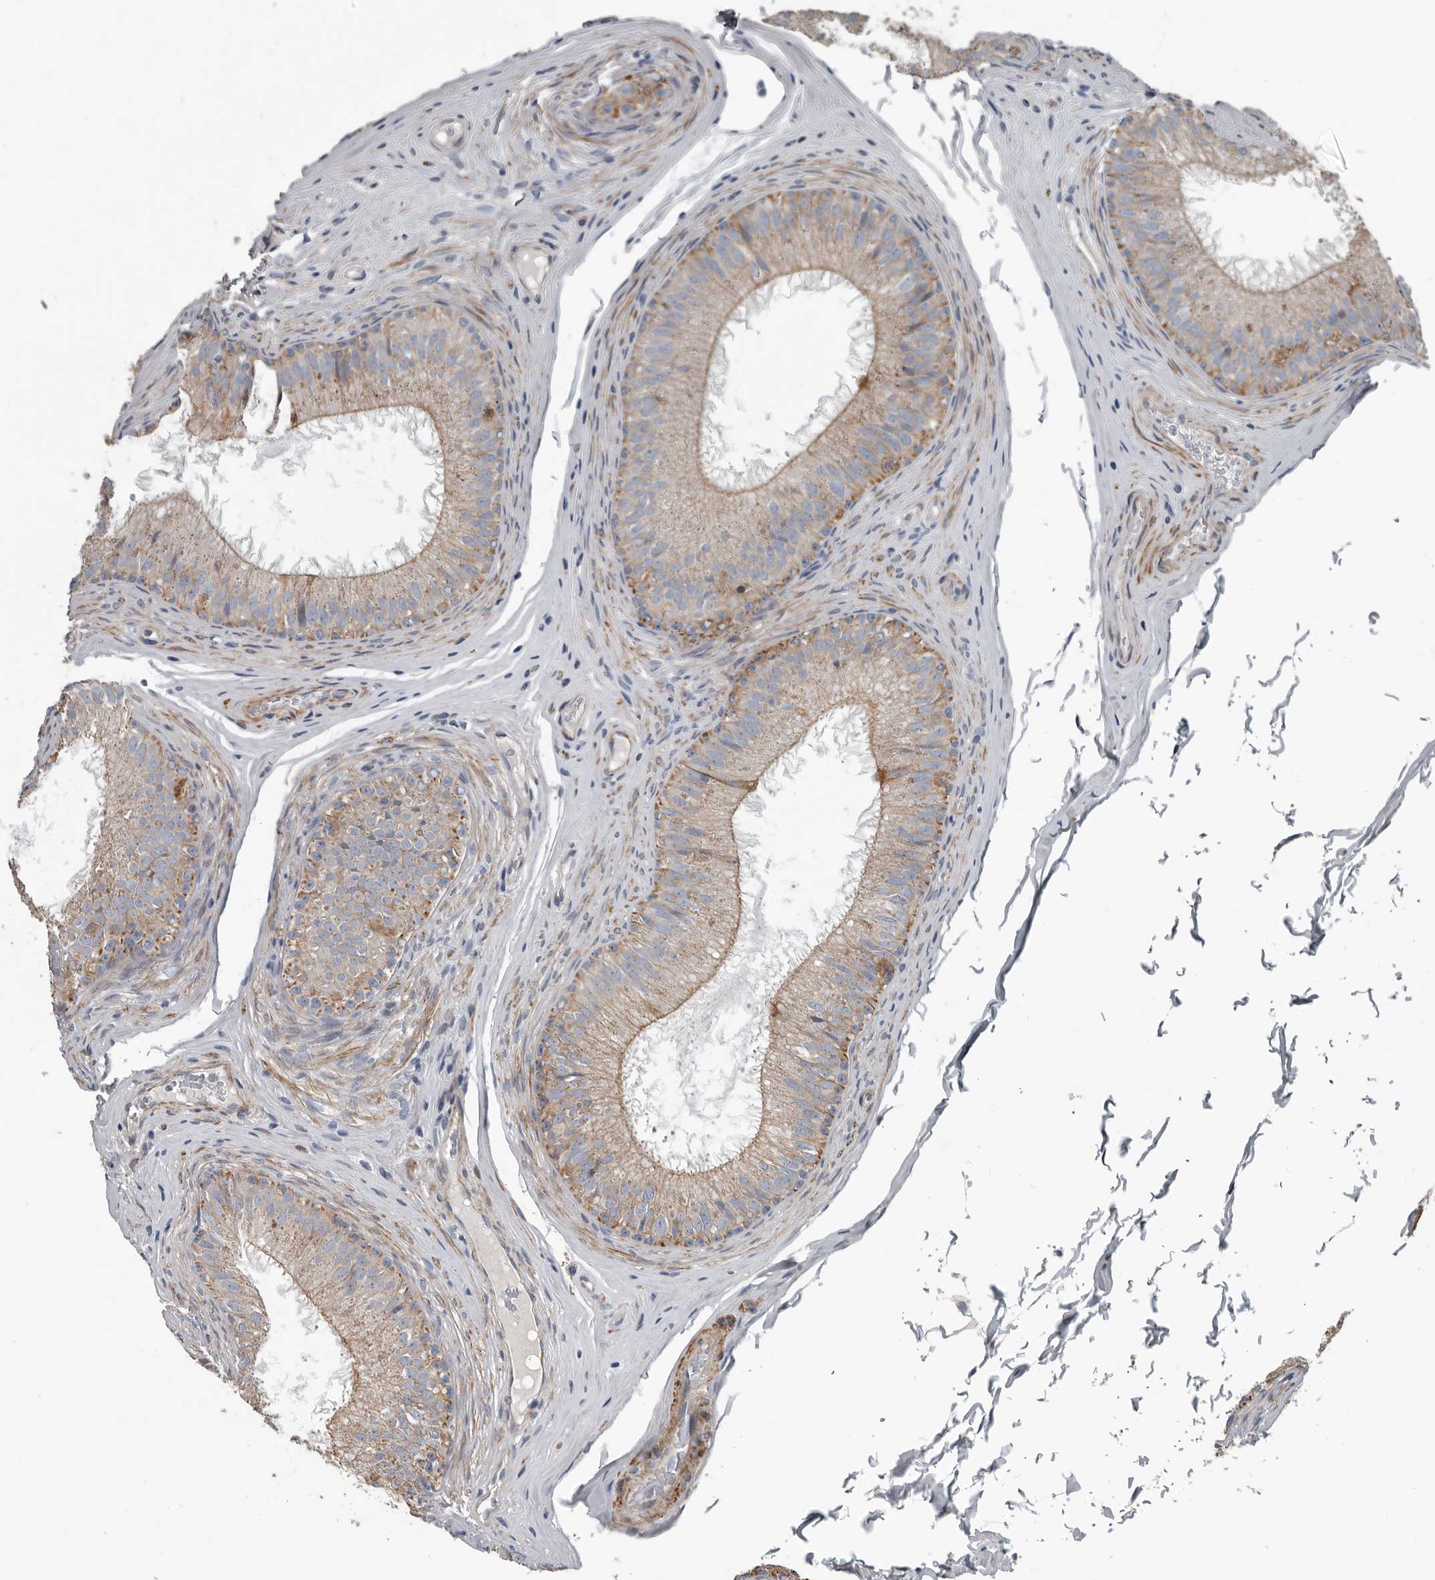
{"staining": {"intensity": "weak", "quantity": ">75%", "location": "cytoplasmic/membranous"}, "tissue": "epididymis", "cell_type": "Glandular cells", "image_type": "normal", "snomed": [{"axis": "morphology", "description": "Normal tissue, NOS"}, {"axis": "topography", "description": "Epididymis"}], "caption": "High-magnification brightfield microscopy of unremarkable epididymis stained with DAB (3,3'-diaminobenzidine) (brown) and counterstained with hematoxylin (blue). glandular cells exhibit weak cytoplasmic/membranous expression is appreciated in approximately>75% of cells. (IHC, brightfield microscopy, high magnification).", "gene": "DPY19L4", "patient": {"sex": "male", "age": 32}}